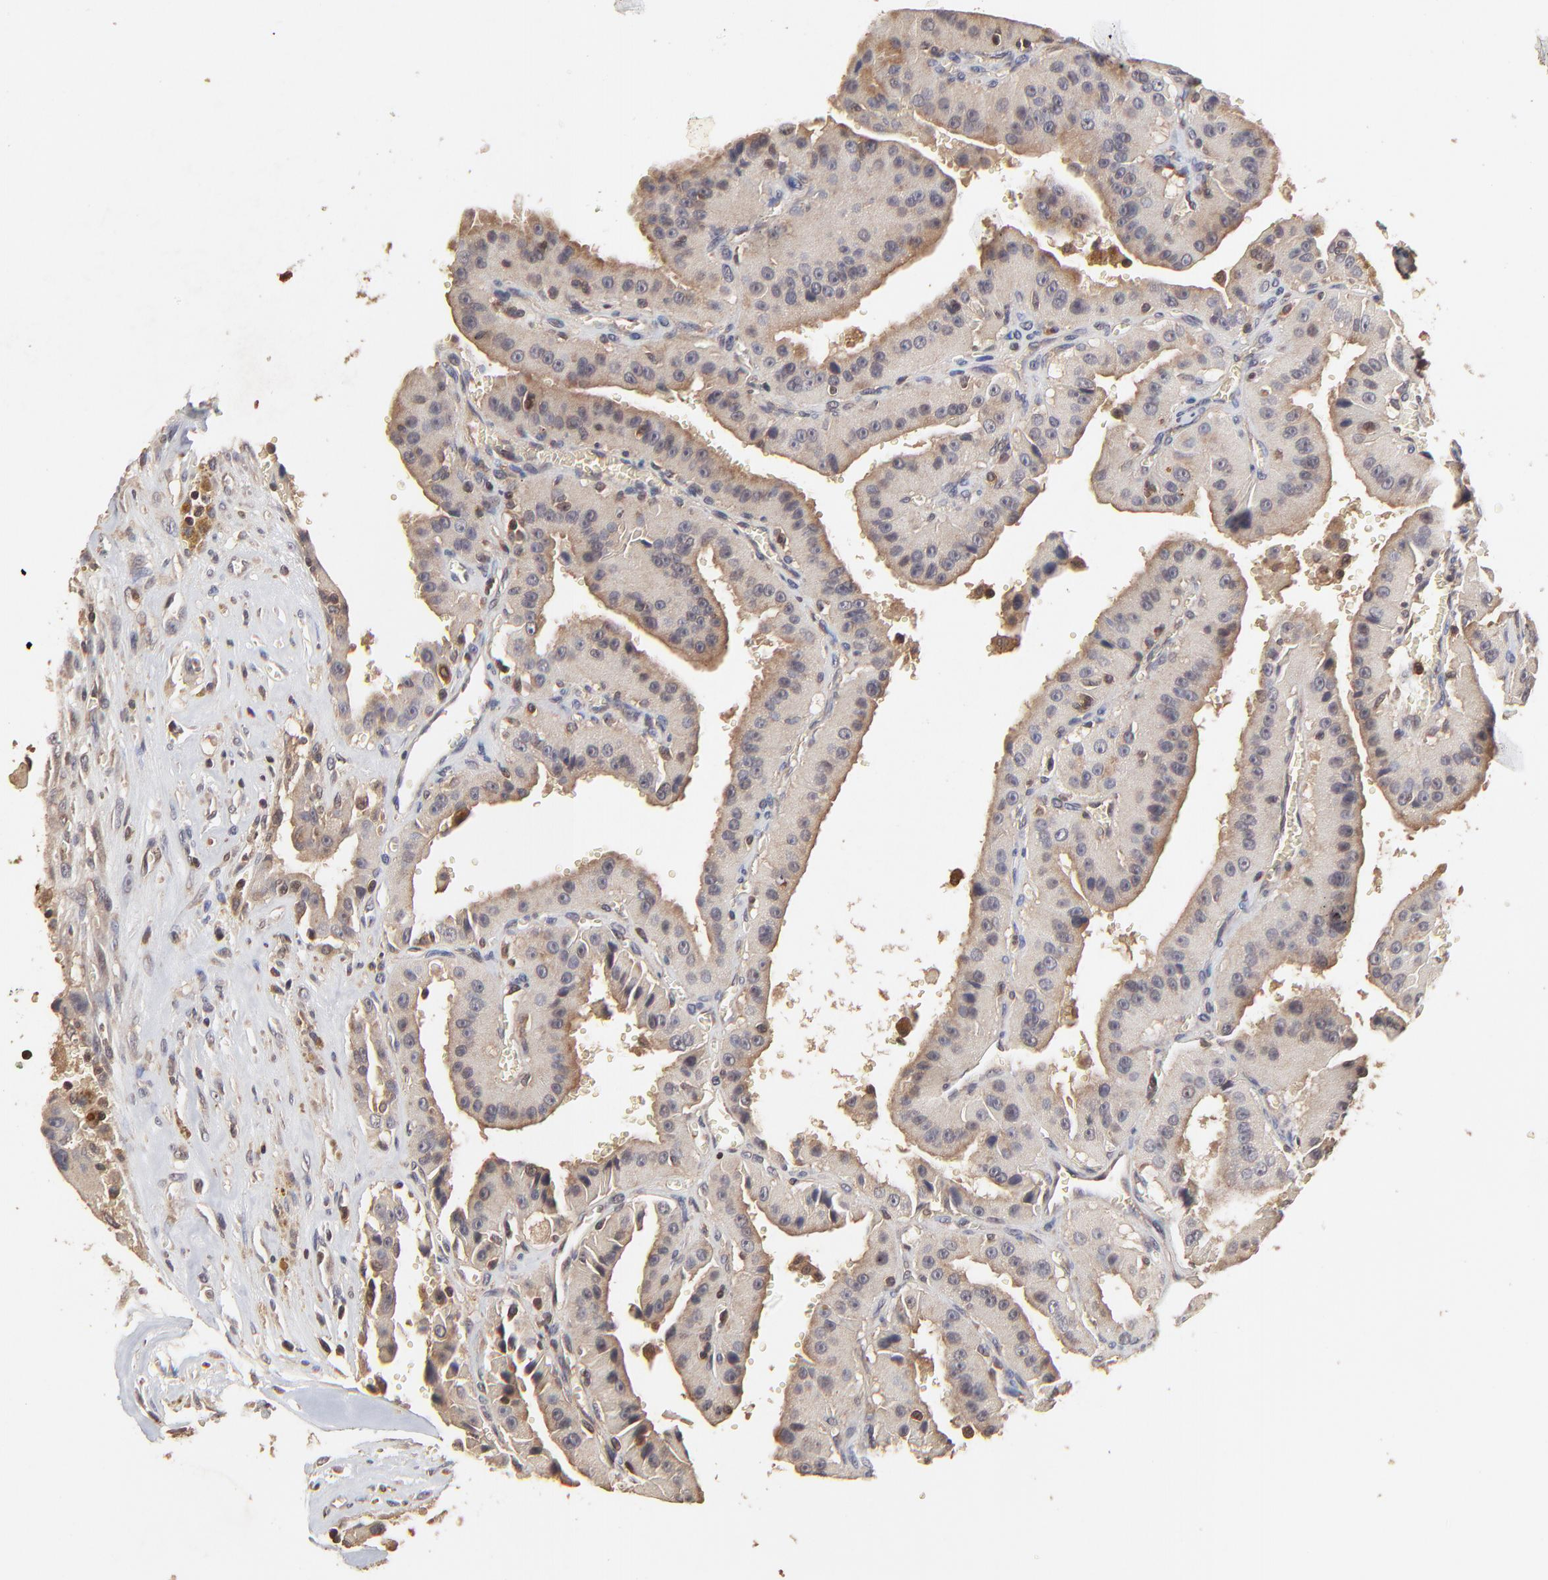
{"staining": {"intensity": "moderate", "quantity": ">75%", "location": "cytoplasmic/membranous"}, "tissue": "thyroid cancer", "cell_type": "Tumor cells", "image_type": "cancer", "snomed": [{"axis": "morphology", "description": "Carcinoma, NOS"}, {"axis": "topography", "description": "Thyroid gland"}], "caption": "Carcinoma (thyroid) stained for a protein (brown) exhibits moderate cytoplasmic/membranous positive staining in approximately >75% of tumor cells.", "gene": "STON2", "patient": {"sex": "male", "age": 76}}